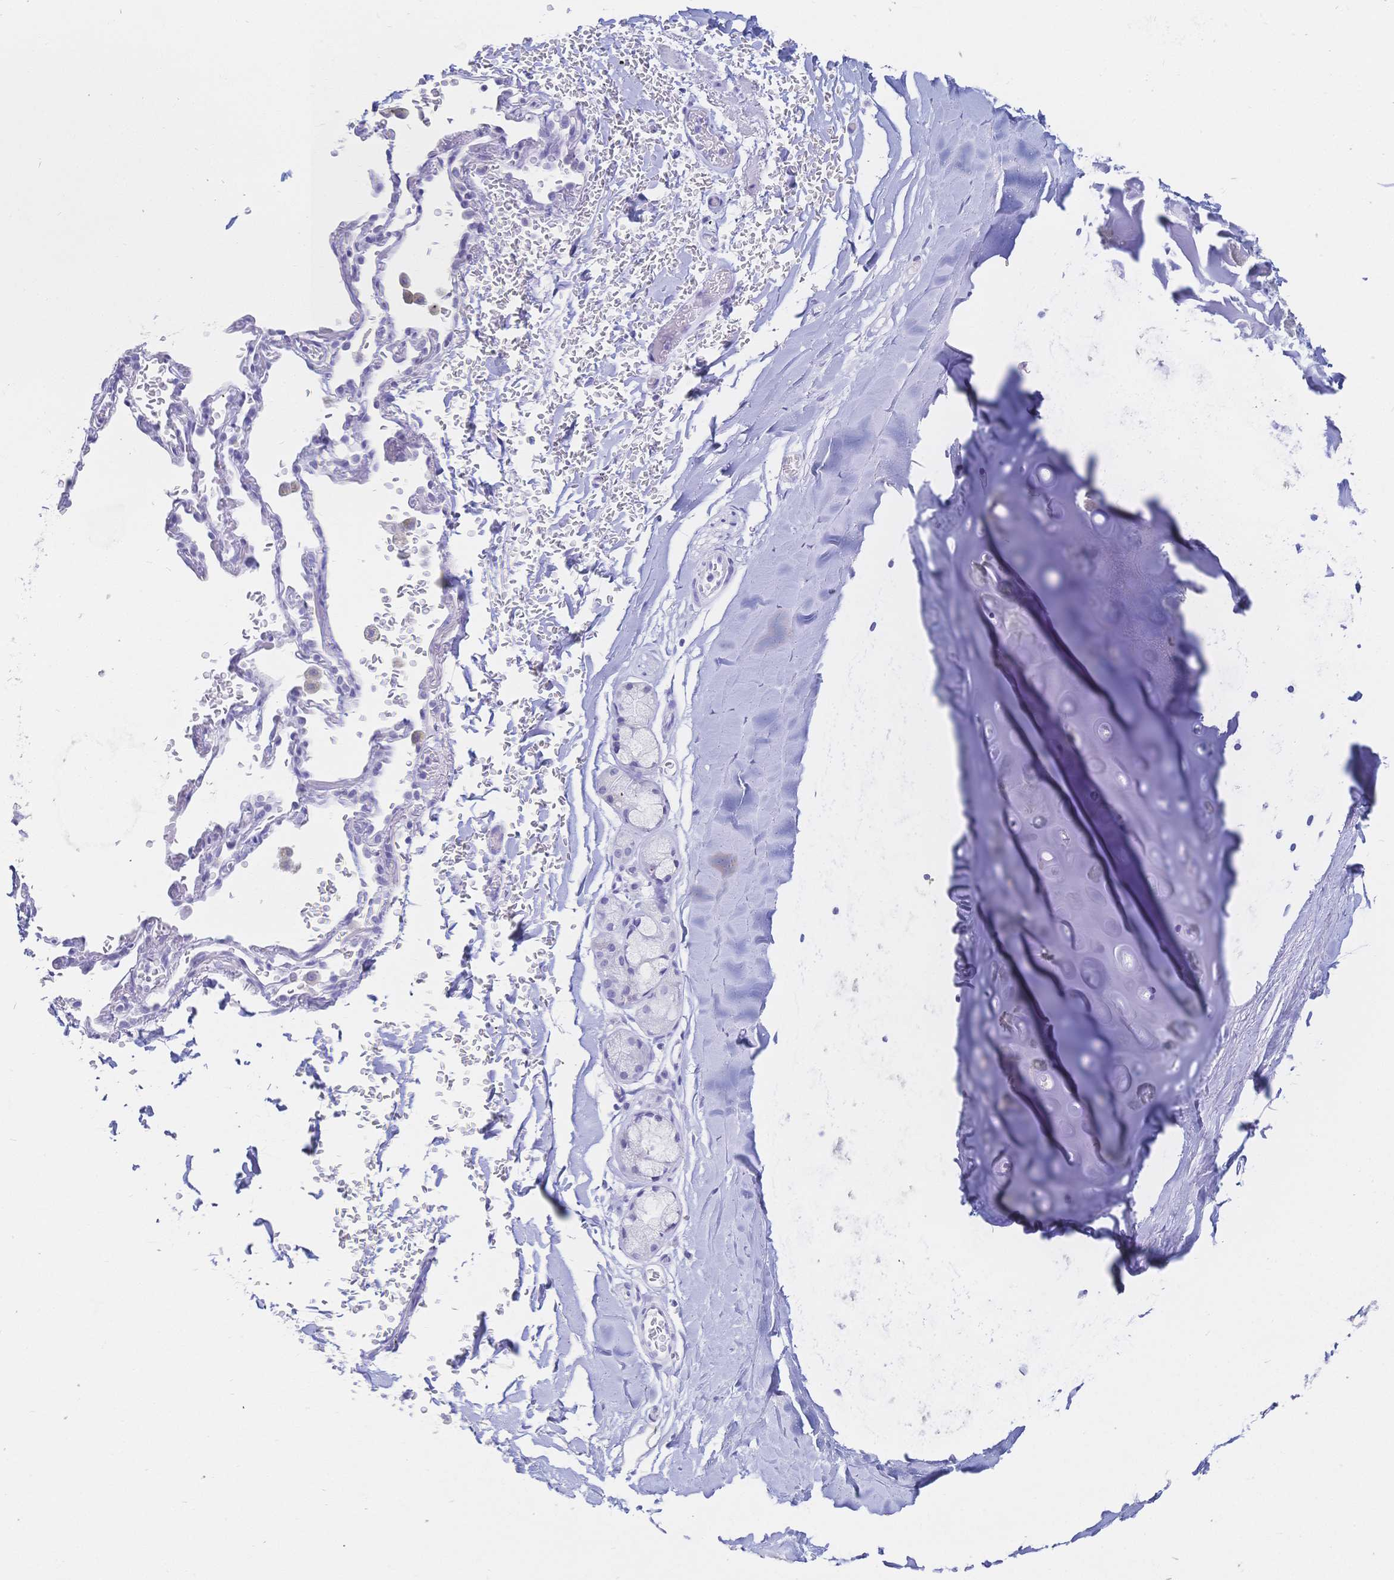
{"staining": {"intensity": "negative", "quantity": "none", "location": "none"}, "tissue": "adipose tissue", "cell_type": "Adipocytes", "image_type": "normal", "snomed": [{"axis": "morphology", "description": "Normal tissue, NOS"}, {"axis": "topography", "description": "Cartilage tissue"}, {"axis": "topography", "description": "Bronchus"}, {"axis": "topography", "description": "Peripheral nerve tissue"}], "caption": "This is an IHC micrograph of unremarkable human adipose tissue. There is no positivity in adipocytes.", "gene": "MEP1B", "patient": {"sex": "male", "age": 67}}